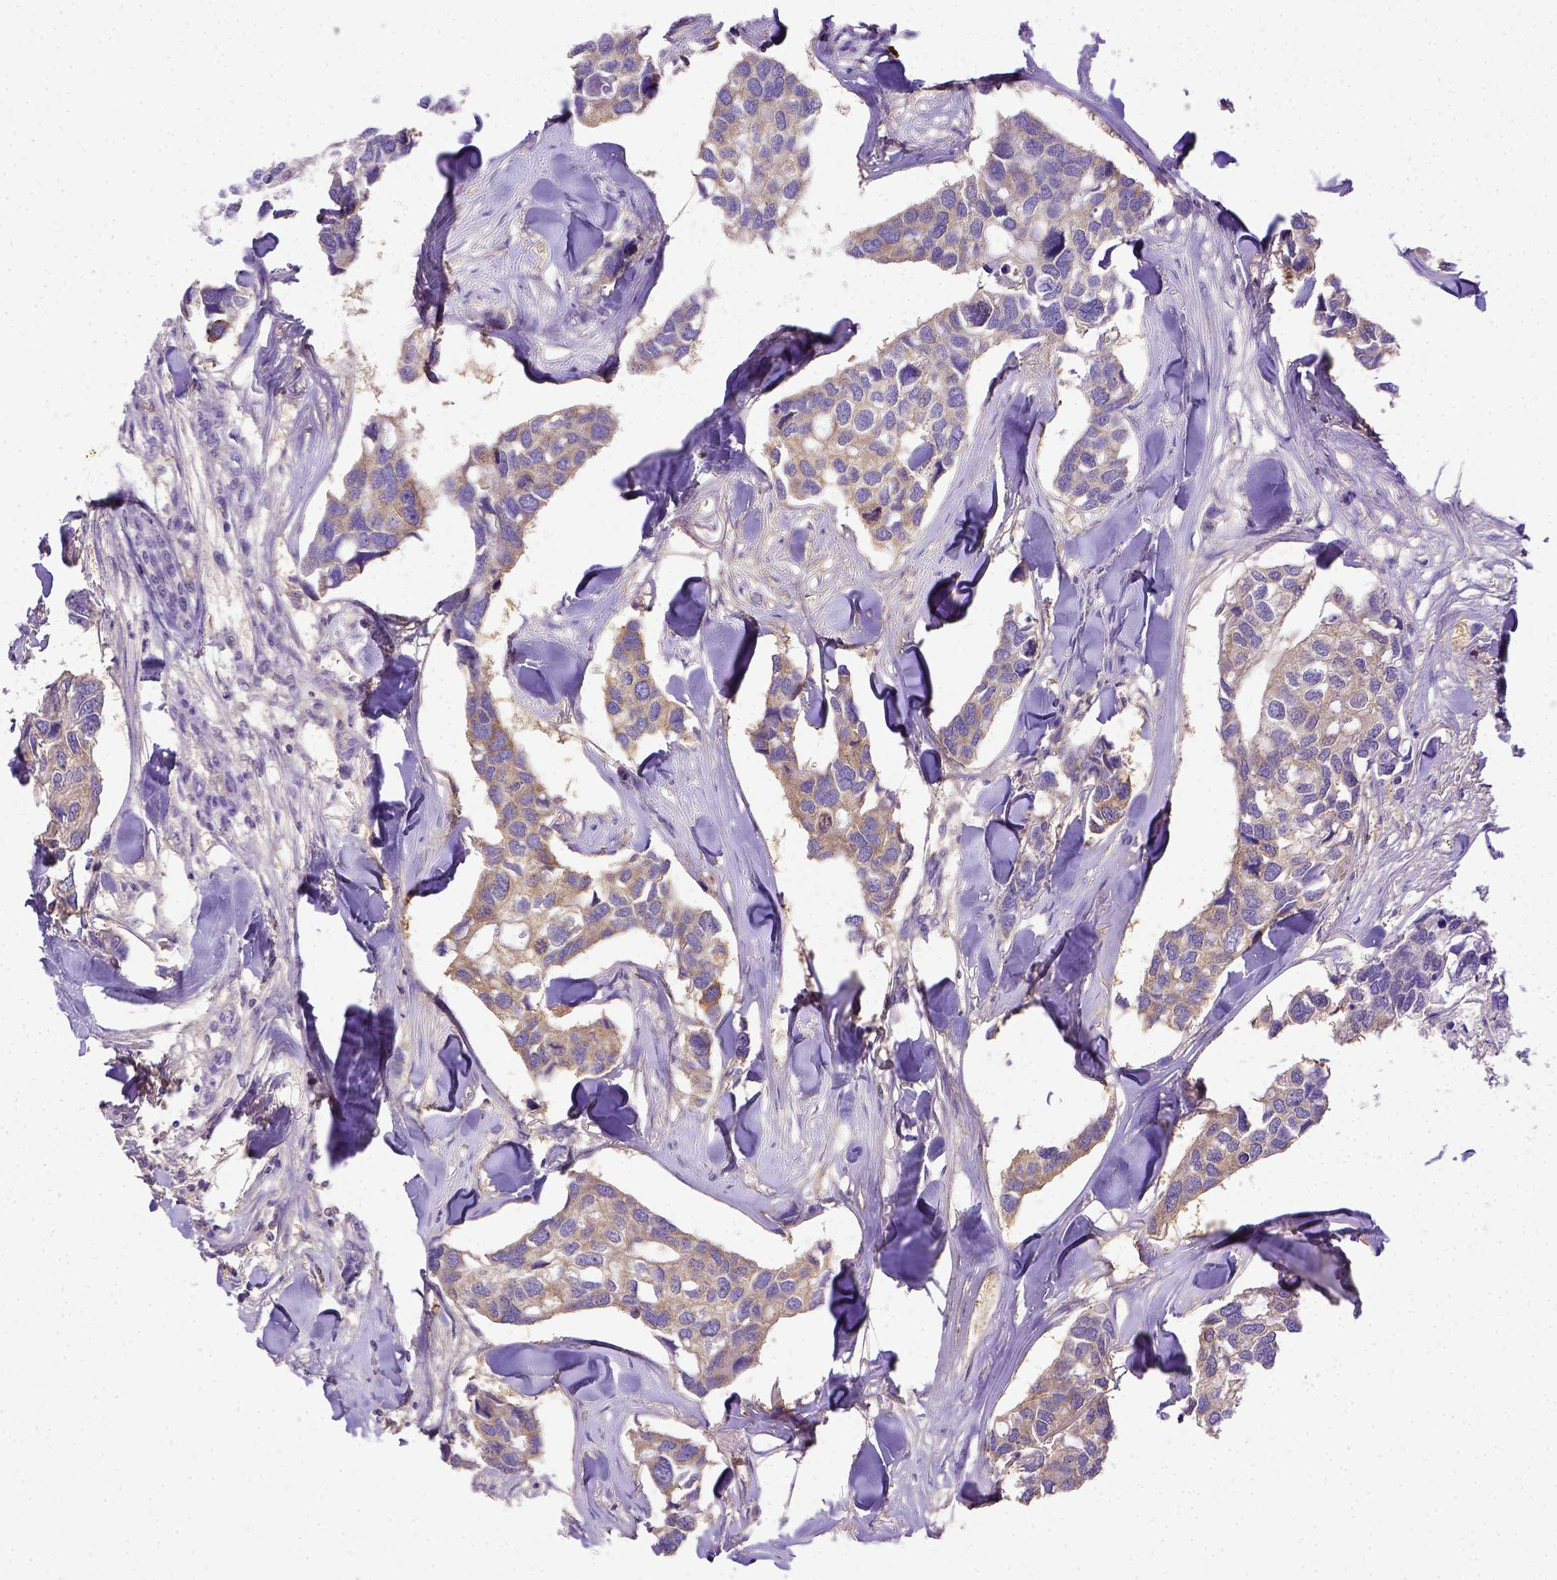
{"staining": {"intensity": "weak", "quantity": "25%-75%", "location": "cytoplasmic/membranous"}, "tissue": "breast cancer", "cell_type": "Tumor cells", "image_type": "cancer", "snomed": [{"axis": "morphology", "description": "Duct carcinoma"}, {"axis": "topography", "description": "Breast"}], "caption": "Immunohistochemical staining of human breast infiltrating ductal carcinoma shows low levels of weak cytoplasmic/membranous protein expression in about 25%-75% of tumor cells. The staining was performed using DAB, with brown indicating positive protein expression. Nuclei are stained blue with hematoxylin.", "gene": "B3GAT1", "patient": {"sex": "female", "age": 83}}